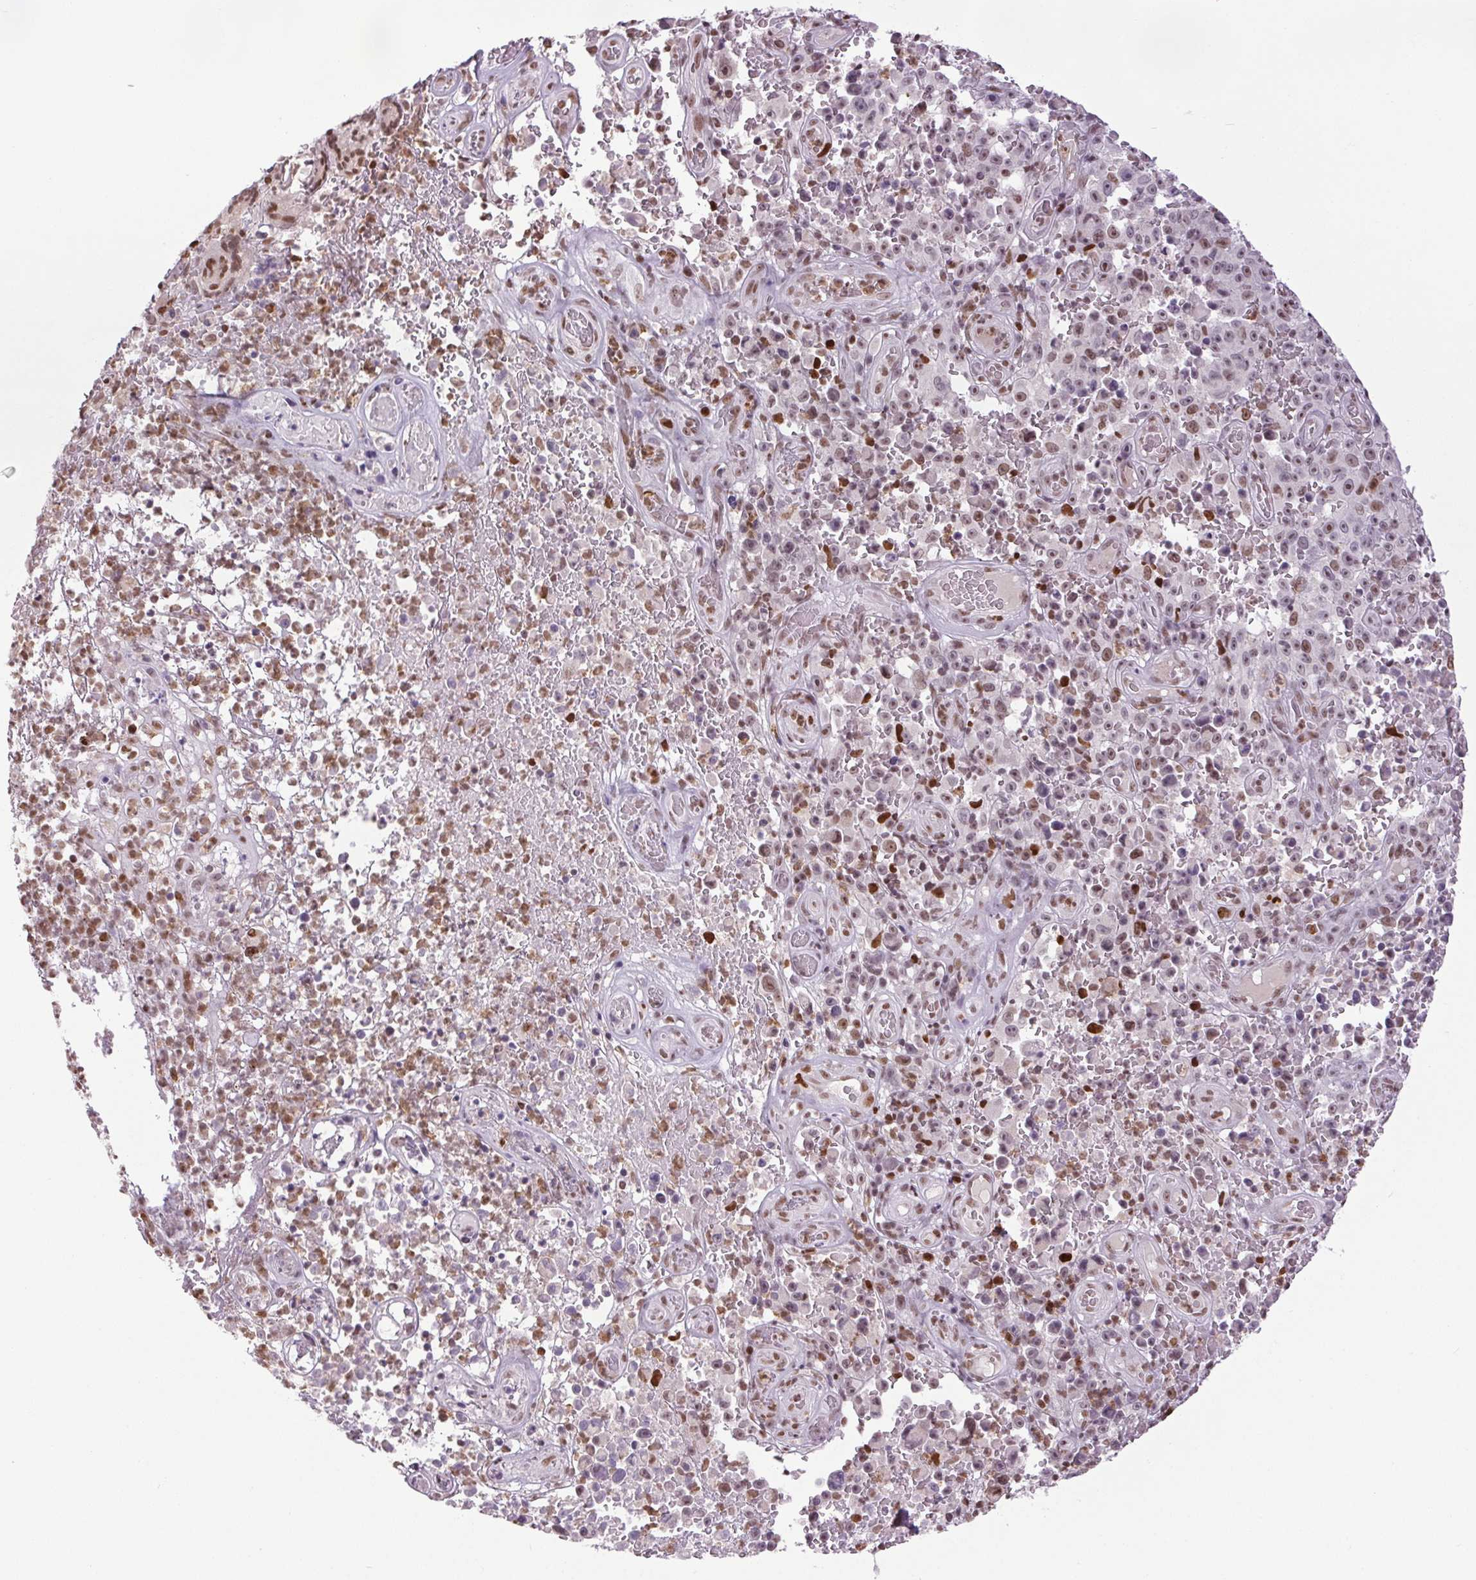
{"staining": {"intensity": "negative", "quantity": "none", "location": "none"}, "tissue": "melanoma", "cell_type": "Tumor cells", "image_type": "cancer", "snomed": [{"axis": "morphology", "description": "Malignant melanoma, NOS"}, {"axis": "topography", "description": "Skin"}], "caption": "Immunohistochemistry of melanoma reveals no positivity in tumor cells.", "gene": "SMIM6", "patient": {"sex": "female", "age": 82}}